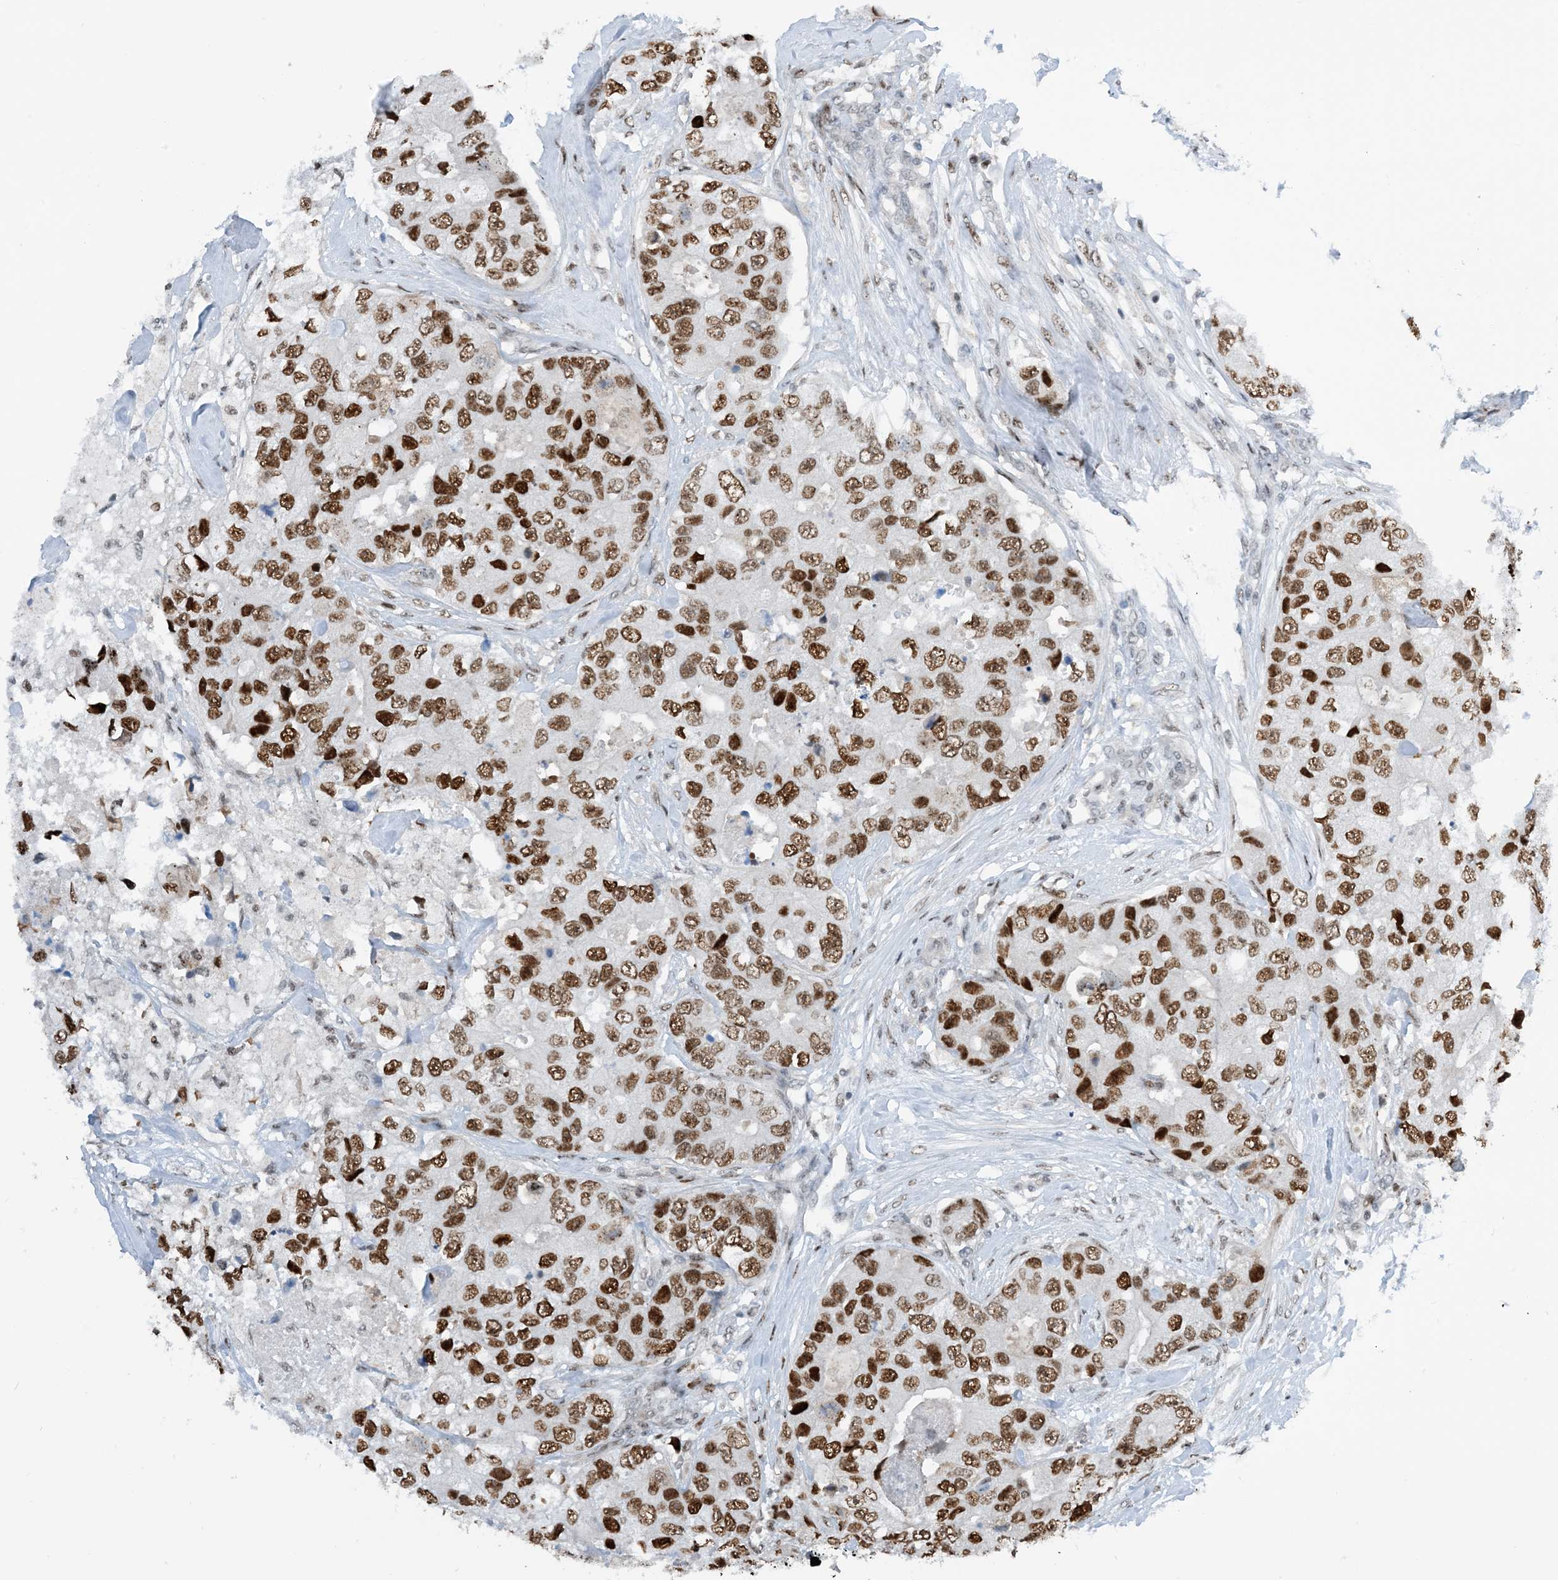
{"staining": {"intensity": "moderate", "quantity": ">75%", "location": "nuclear"}, "tissue": "breast cancer", "cell_type": "Tumor cells", "image_type": "cancer", "snomed": [{"axis": "morphology", "description": "Duct carcinoma"}, {"axis": "topography", "description": "Breast"}], "caption": "Immunohistochemistry (IHC) staining of breast cancer (invasive ductal carcinoma), which exhibits medium levels of moderate nuclear positivity in approximately >75% of tumor cells indicating moderate nuclear protein expression. The staining was performed using DAB (brown) for protein detection and nuclei were counterstained in hematoxylin (blue).", "gene": "HEMK1", "patient": {"sex": "female", "age": 62}}